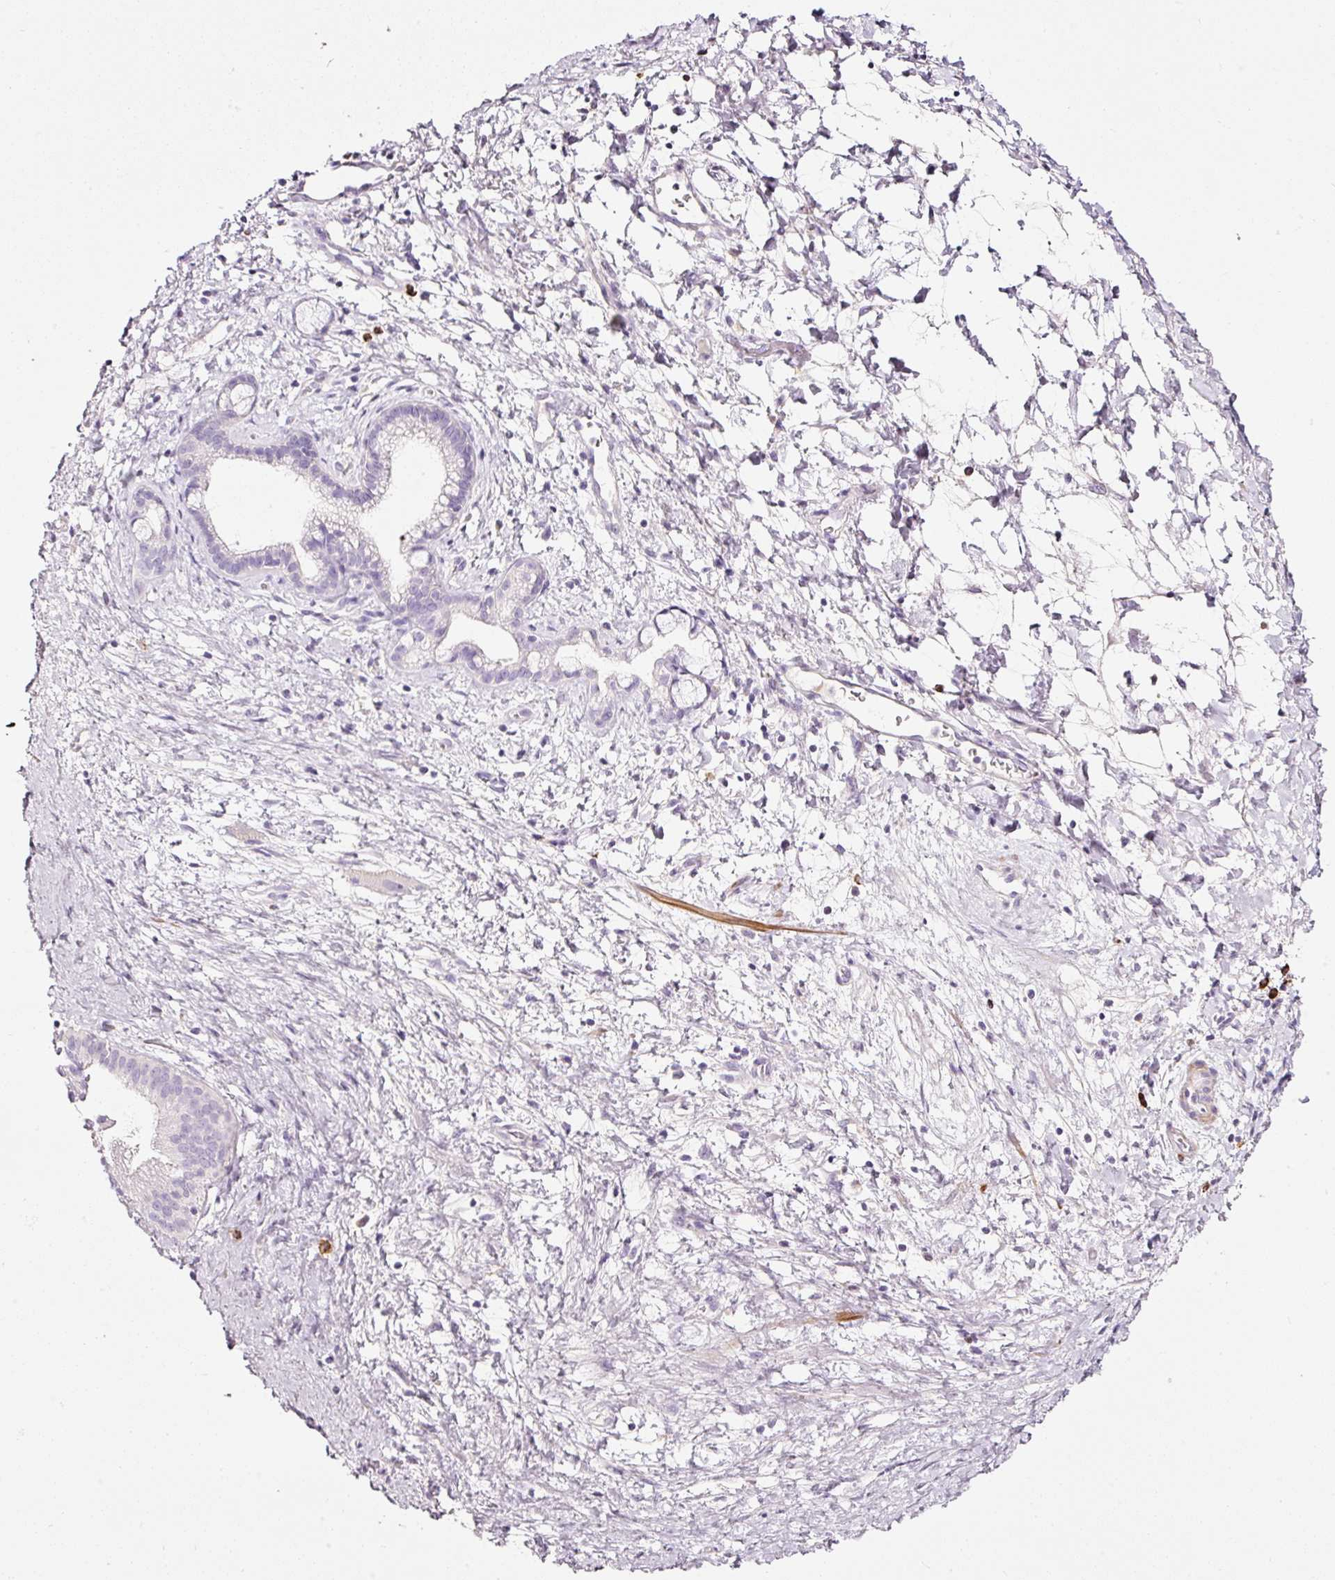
{"staining": {"intensity": "negative", "quantity": "none", "location": "none"}, "tissue": "pancreatic cancer", "cell_type": "Tumor cells", "image_type": "cancer", "snomed": [{"axis": "morphology", "description": "Adenocarcinoma, NOS"}, {"axis": "topography", "description": "Pancreas"}], "caption": "There is no significant staining in tumor cells of adenocarcinoma (pancreatic).", "gene": "CYB561A3", "patient": {"sex": "male", "age": 68}}